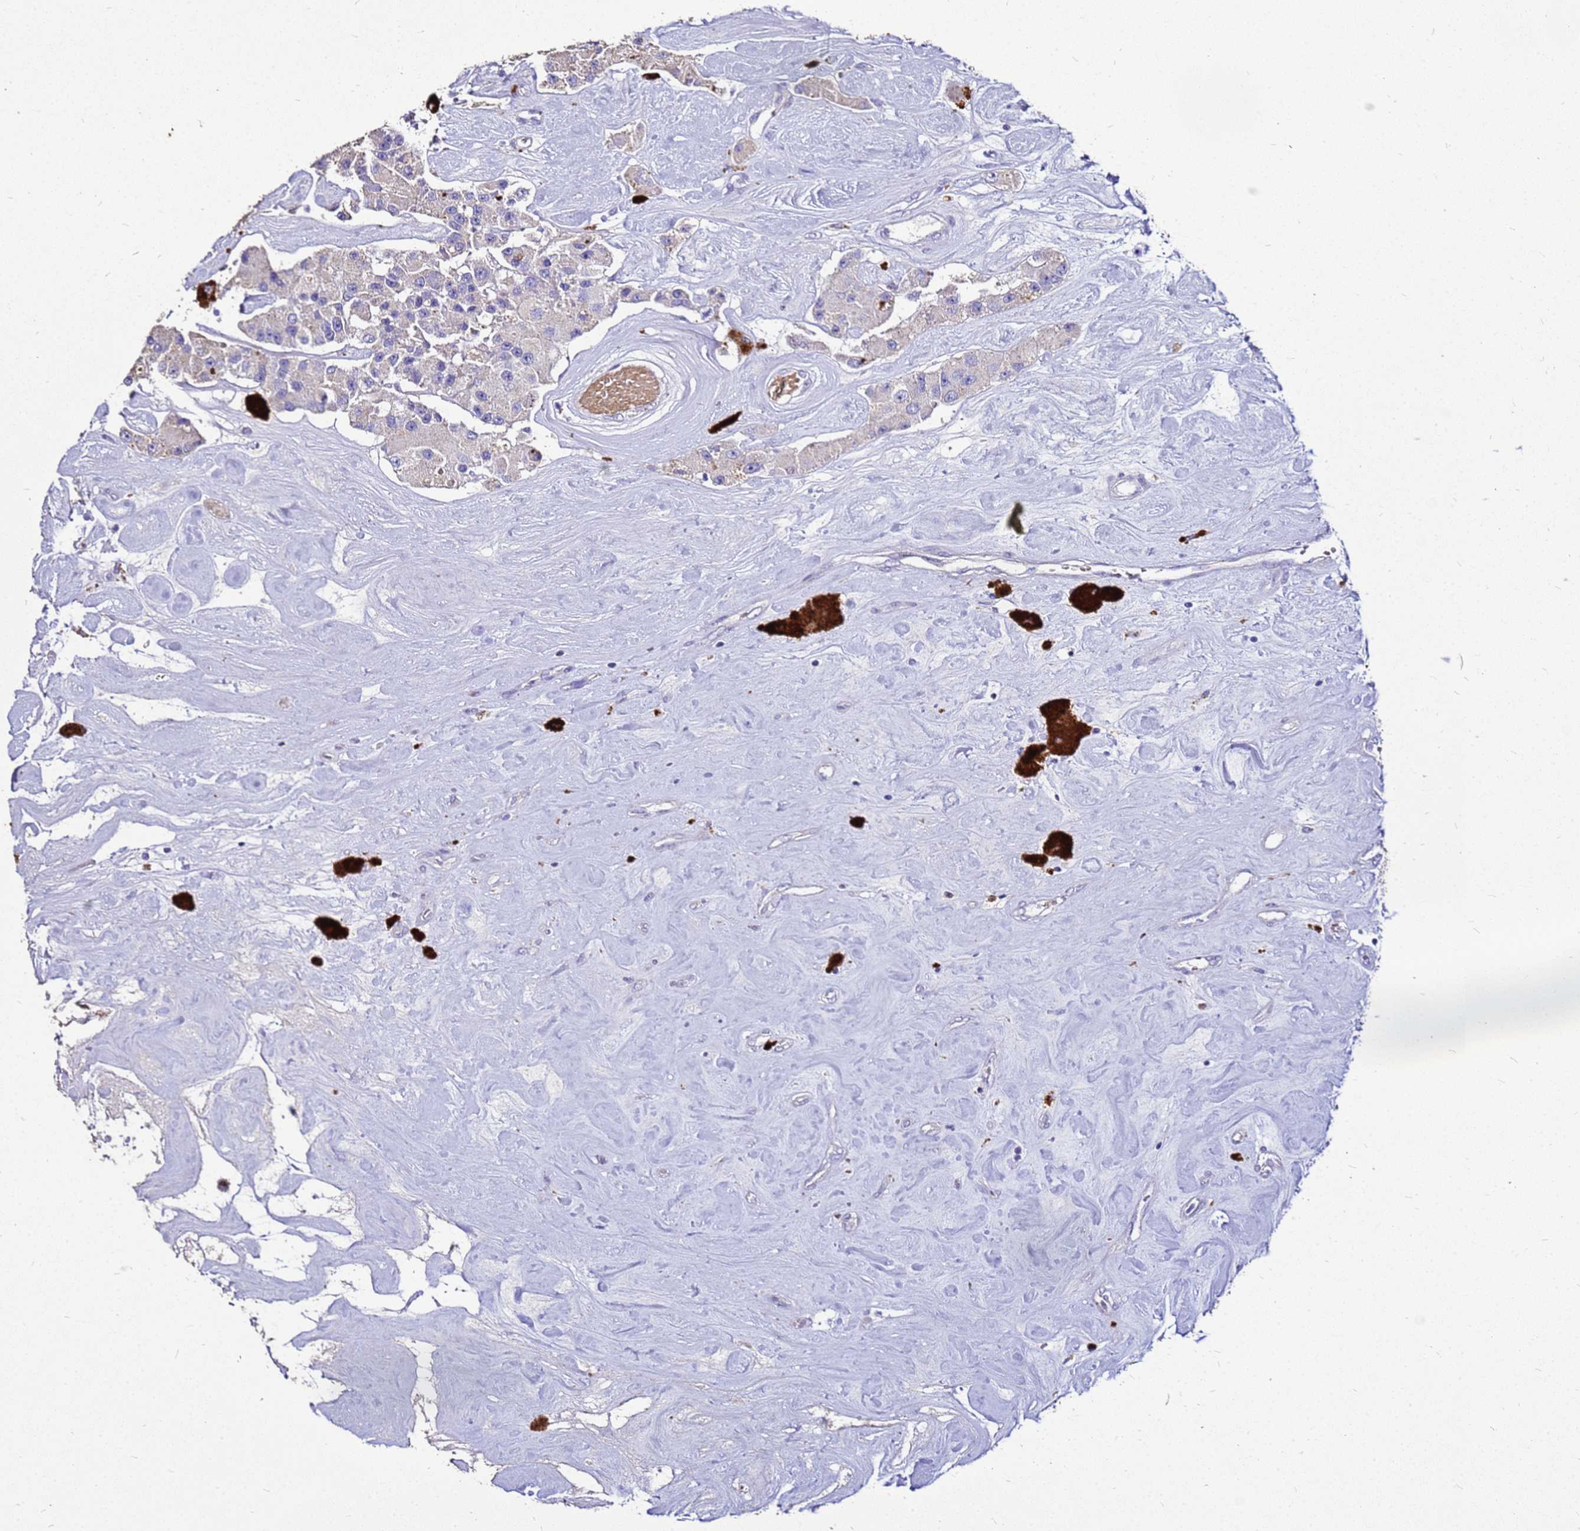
{"staining": {"intensity": "negative", "quantity": "none", "location": "none"}, "tissue": "carcinoid", "cell_type": "Tumor cells", "image_type": "cancer", "snomed": [{"axis": "morphology", "description": "Carcinoid, malignant, NOS"}, {"axis": "topography", "description": "Pancreas"}], "caption": "This is an IHC image of human carcinoid (malignant). There is no positivity in tumor cells.", "gene": "S100A2", "patient": {"sex": "male", "age": 41}}